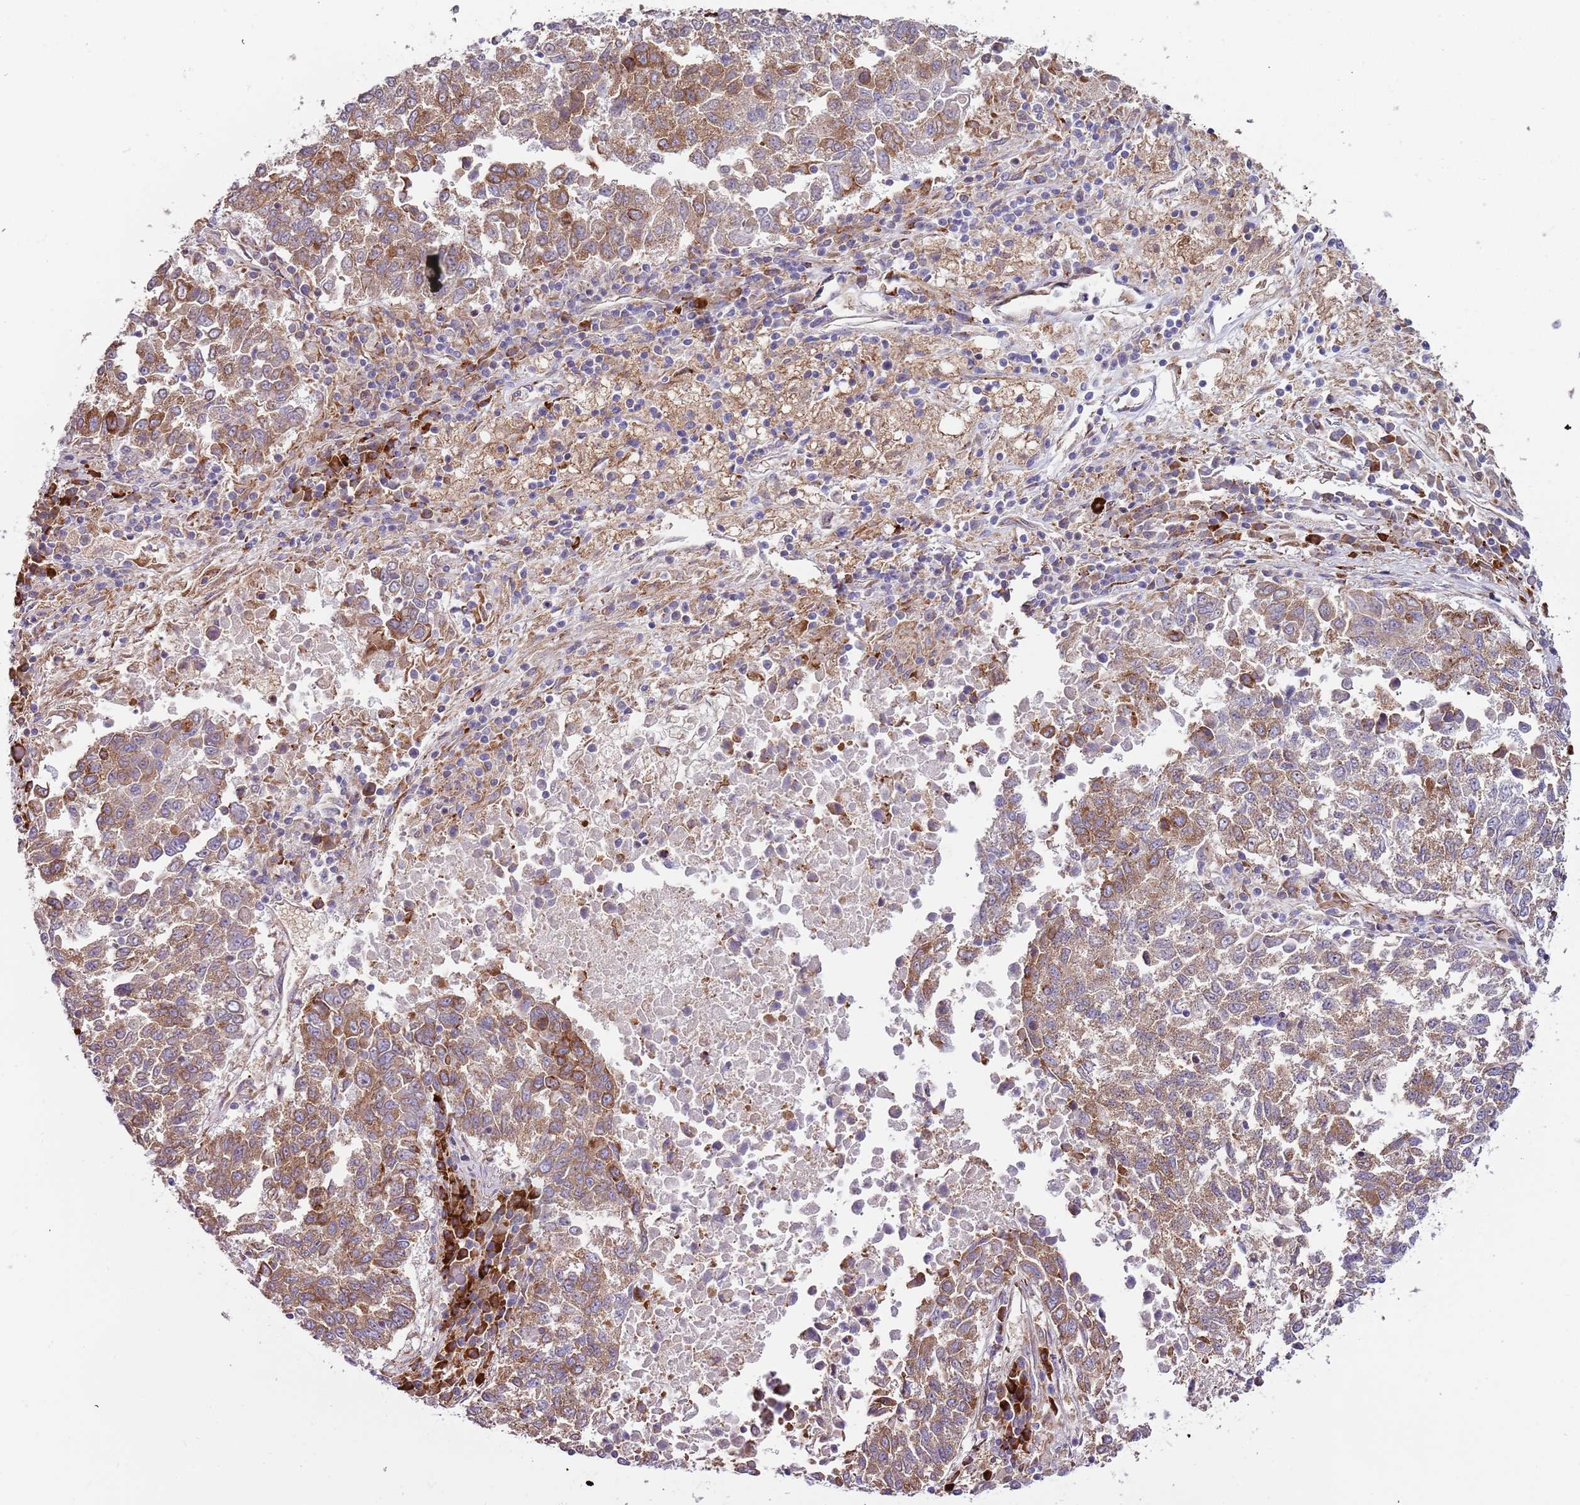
{"staining": {"intensity": "moderate", "quantity": ">75%", "location": "cytoplasmic/membranous"}, "tissue": "lung cancer", "cell_type": "Tumor cells", "image_type": "cancer", "snomed": [{"axis": "morphology", "description": "Squamous cell carcinoma, NOS"}, {"axis": "topography", "description": "Lung"}], "caption": "Moderate cytoplasmic/membranous staining for a protein is seen in about >75% of tumor cells of lung cancer (squamous cell carcinoma) using IHC.", "gene": "VWCE", "patient": {"sex": "male", "age": 73}}